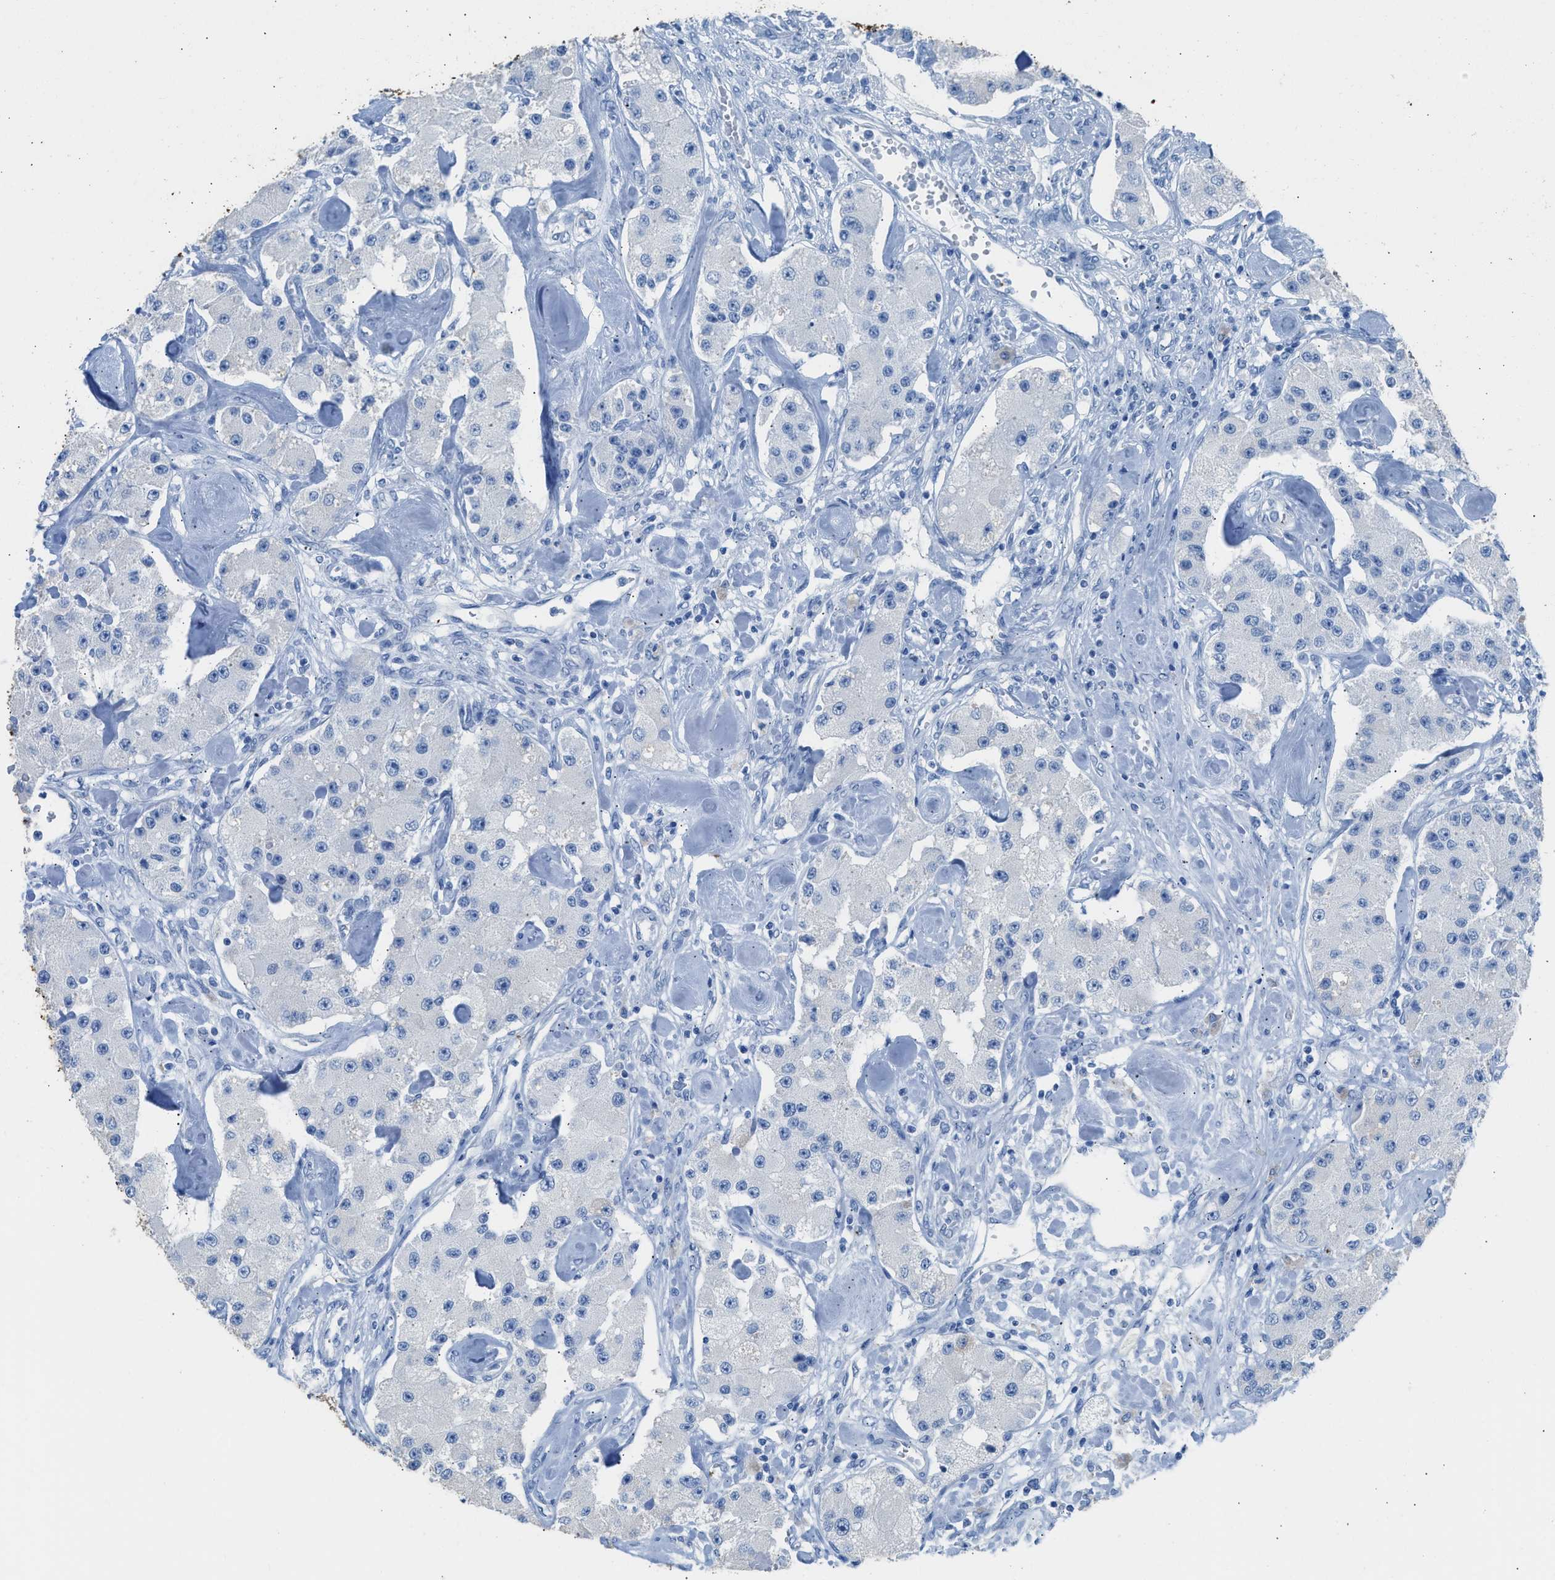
{"staining": {"intensity": "negative", "quantity": "none", "location": "none"}, "tissue": "carcinoid", "cell_type": "Tumor cells", "image_type": "cancer", "snomed": [{"axis": "morphology", "description": "Carcinoid, malignant, NOS"}, {"axis": "topography", "description": "Pancreas"}], "caption": "Tumor cells are negative for protein expression in human carcinoid.", "gene": "FAIM2", "patient": {"sex": "male", "age": 41}}